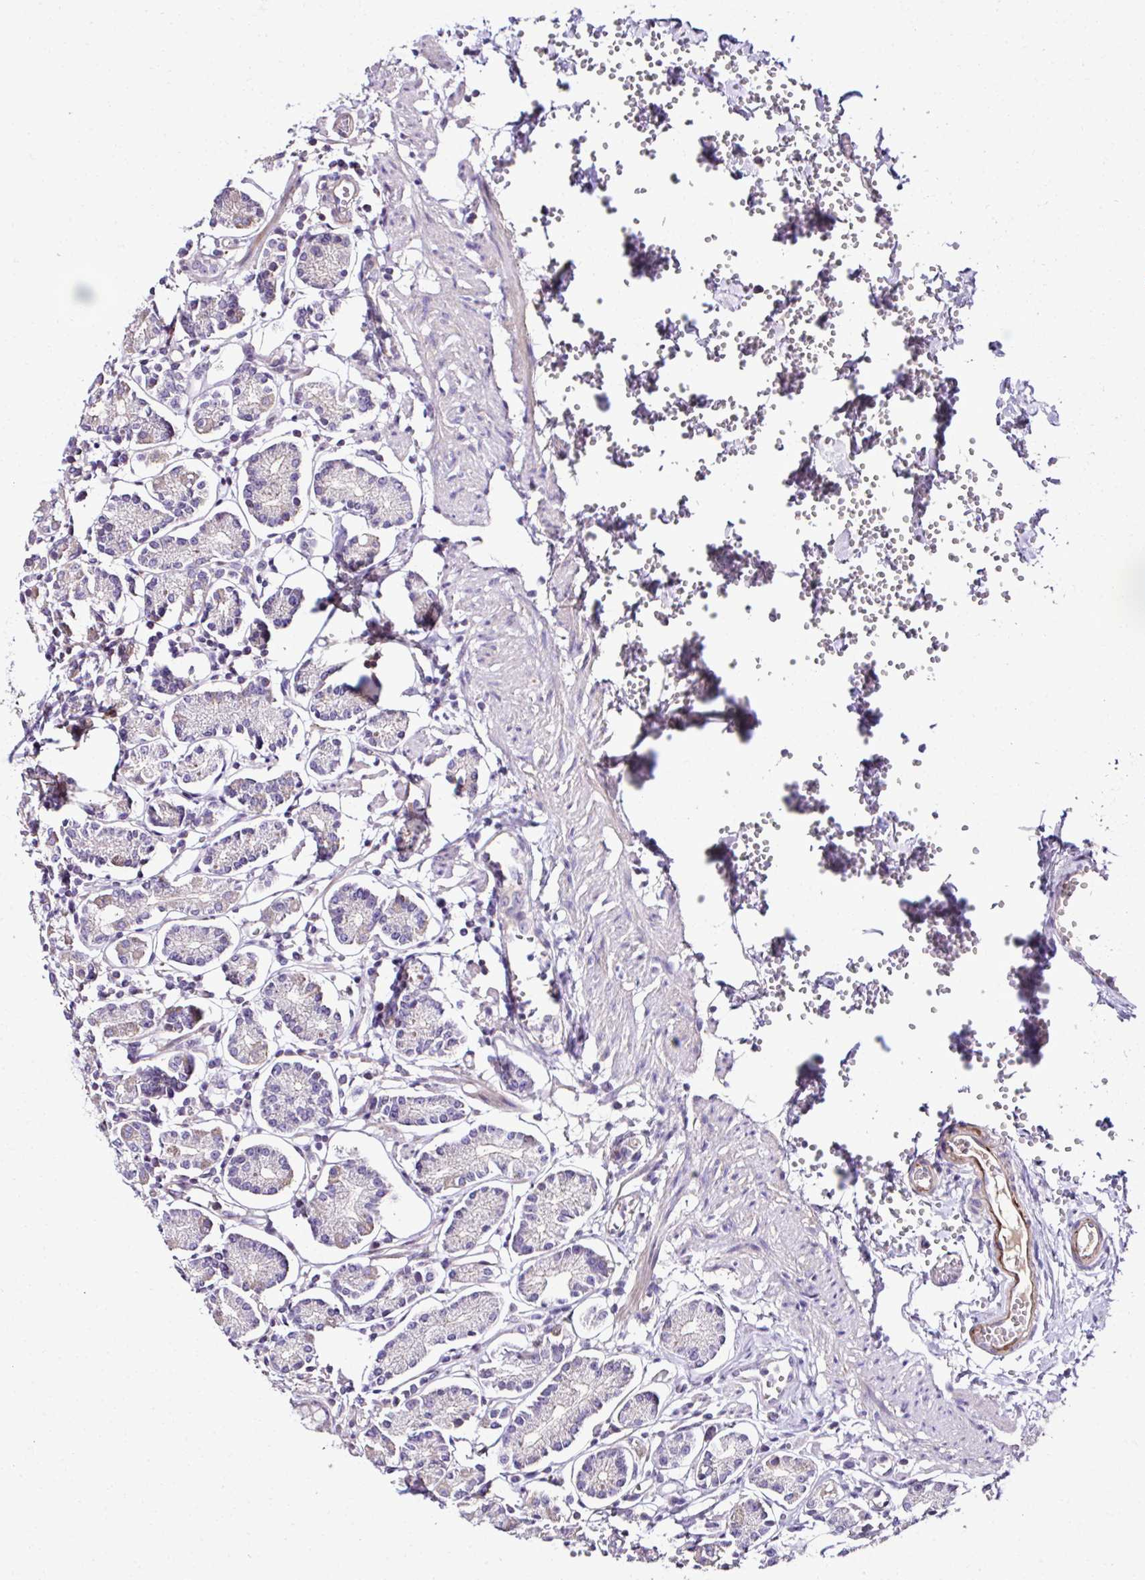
{"staining": {"intensity": "weak", "quantity": "25%-75%", "location": "cytoplasmic/membranous"}, "tissue": "stomach", "cell_type": "Glandular cells", "image_type": "normal", "snomed": [{"axis": "morphology", "description": "Normal tissue, NOS"}, {"axis": "topography", "description": "Stomach"}], "caption": "An IHC micrograph of unremarkable tissue is shown. Protein staining in brown labels weak cytoplasmic/membranous positivity in stomach within glandular cells. Immunohistochemistry stains the protein of interest in brown and the nuclei are stained blue.", "gene": "CCDC85C", "patient": {"sex": "female", "age": 62}}